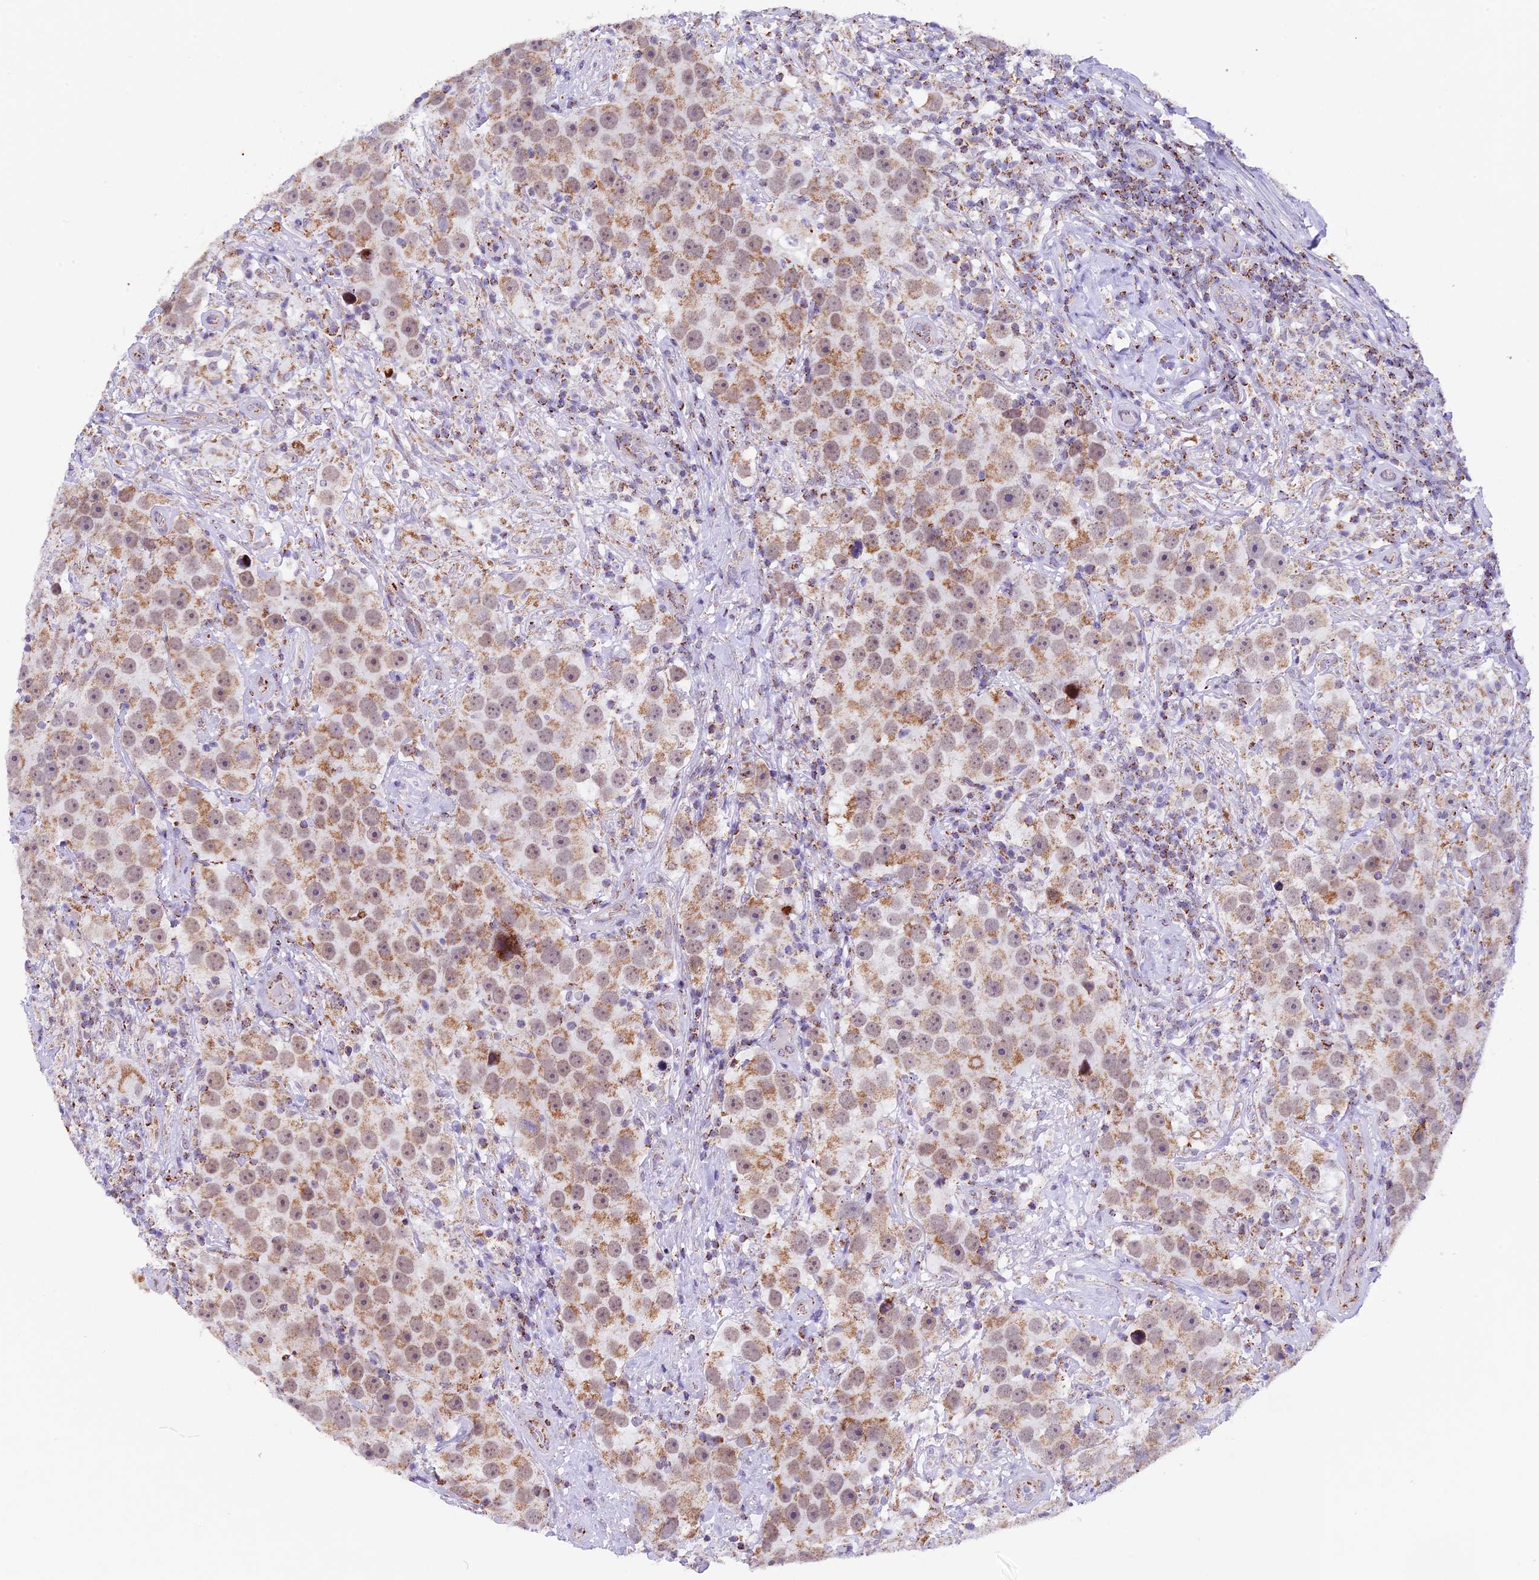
{"staining": {"intensity": "moderate", "quantity": ">75%", "location": "cytoplasmic/membranous"}, "tissue": "testis cancer", "cell_type": "Tumor cells", "image_type": "cancer", "snomed": [{"axis": "morphology", "description": "Seminoma, NOS"}, {"axis": "topography", "description": "Testis"}], "caption": "Protein expression analysis of human testis cancer reveals moderate cytoplasmic/membranous expression in approximately >75% of tumor cells.", "gene": "TFAM", "patient": {"sex": "male", "age": 49}}